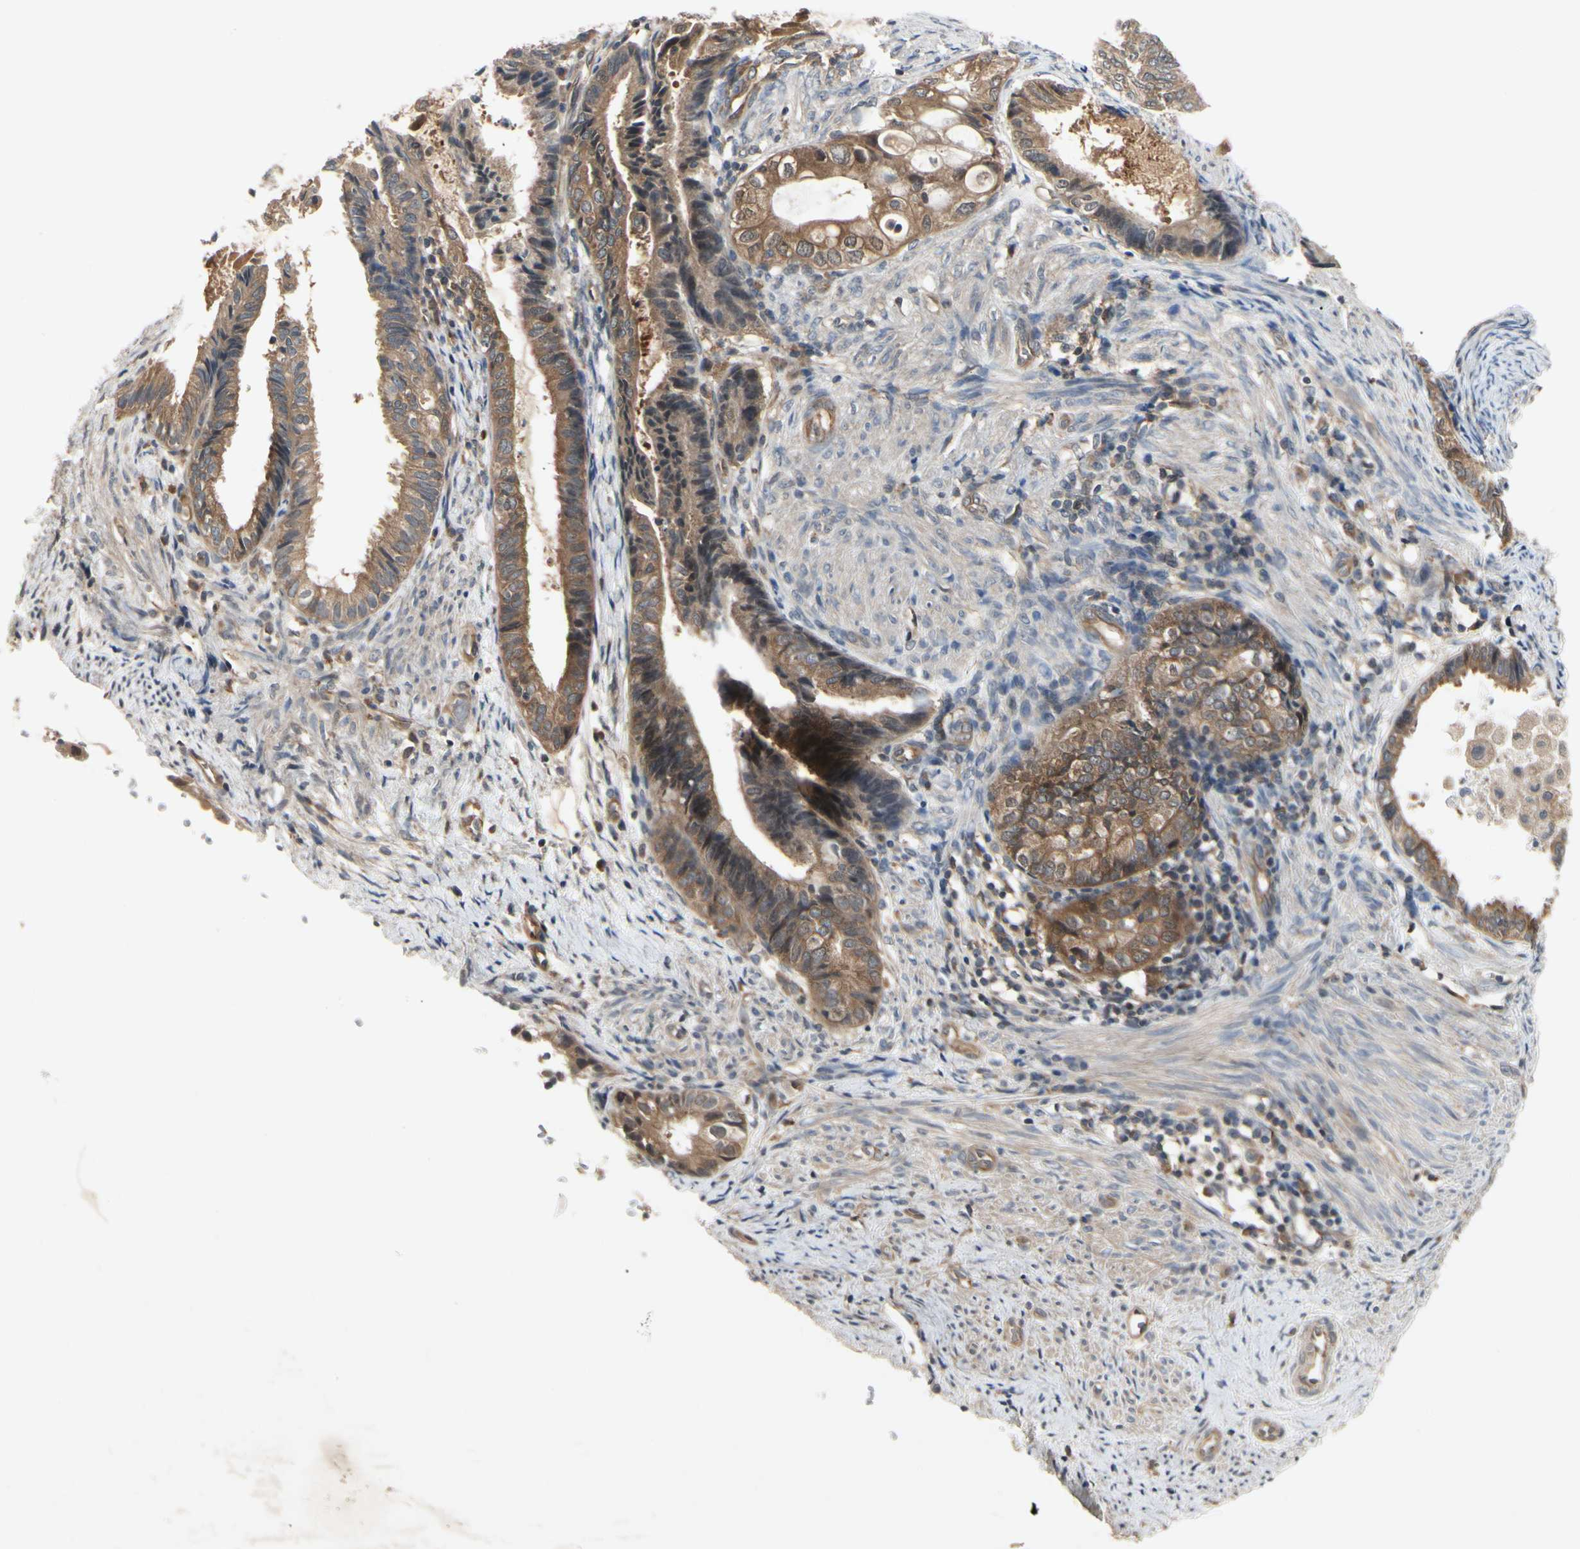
{"staining": {"intensity": "moderate", "quantity": ">75%", "location": "cytoplasmic/membranous"}, "tissue": "endometrial cancer", "cell_type": "Tumor cells", "image_type": "cancer", "snomed": [{"axis": "morphology", "description": "Adenocarcinoma, NOS"}, {"axis": "topography", "description": "Endometrium"}], "caption": "IHC histopathology image of endometrial cancer stained for a protein (brown), which shows medium levels of moderate cytoplasmic/membranous expression in approximately >75% of tumor cells.", "gene": "RNF14", "patient": {"sex": "female", "age": 86}}